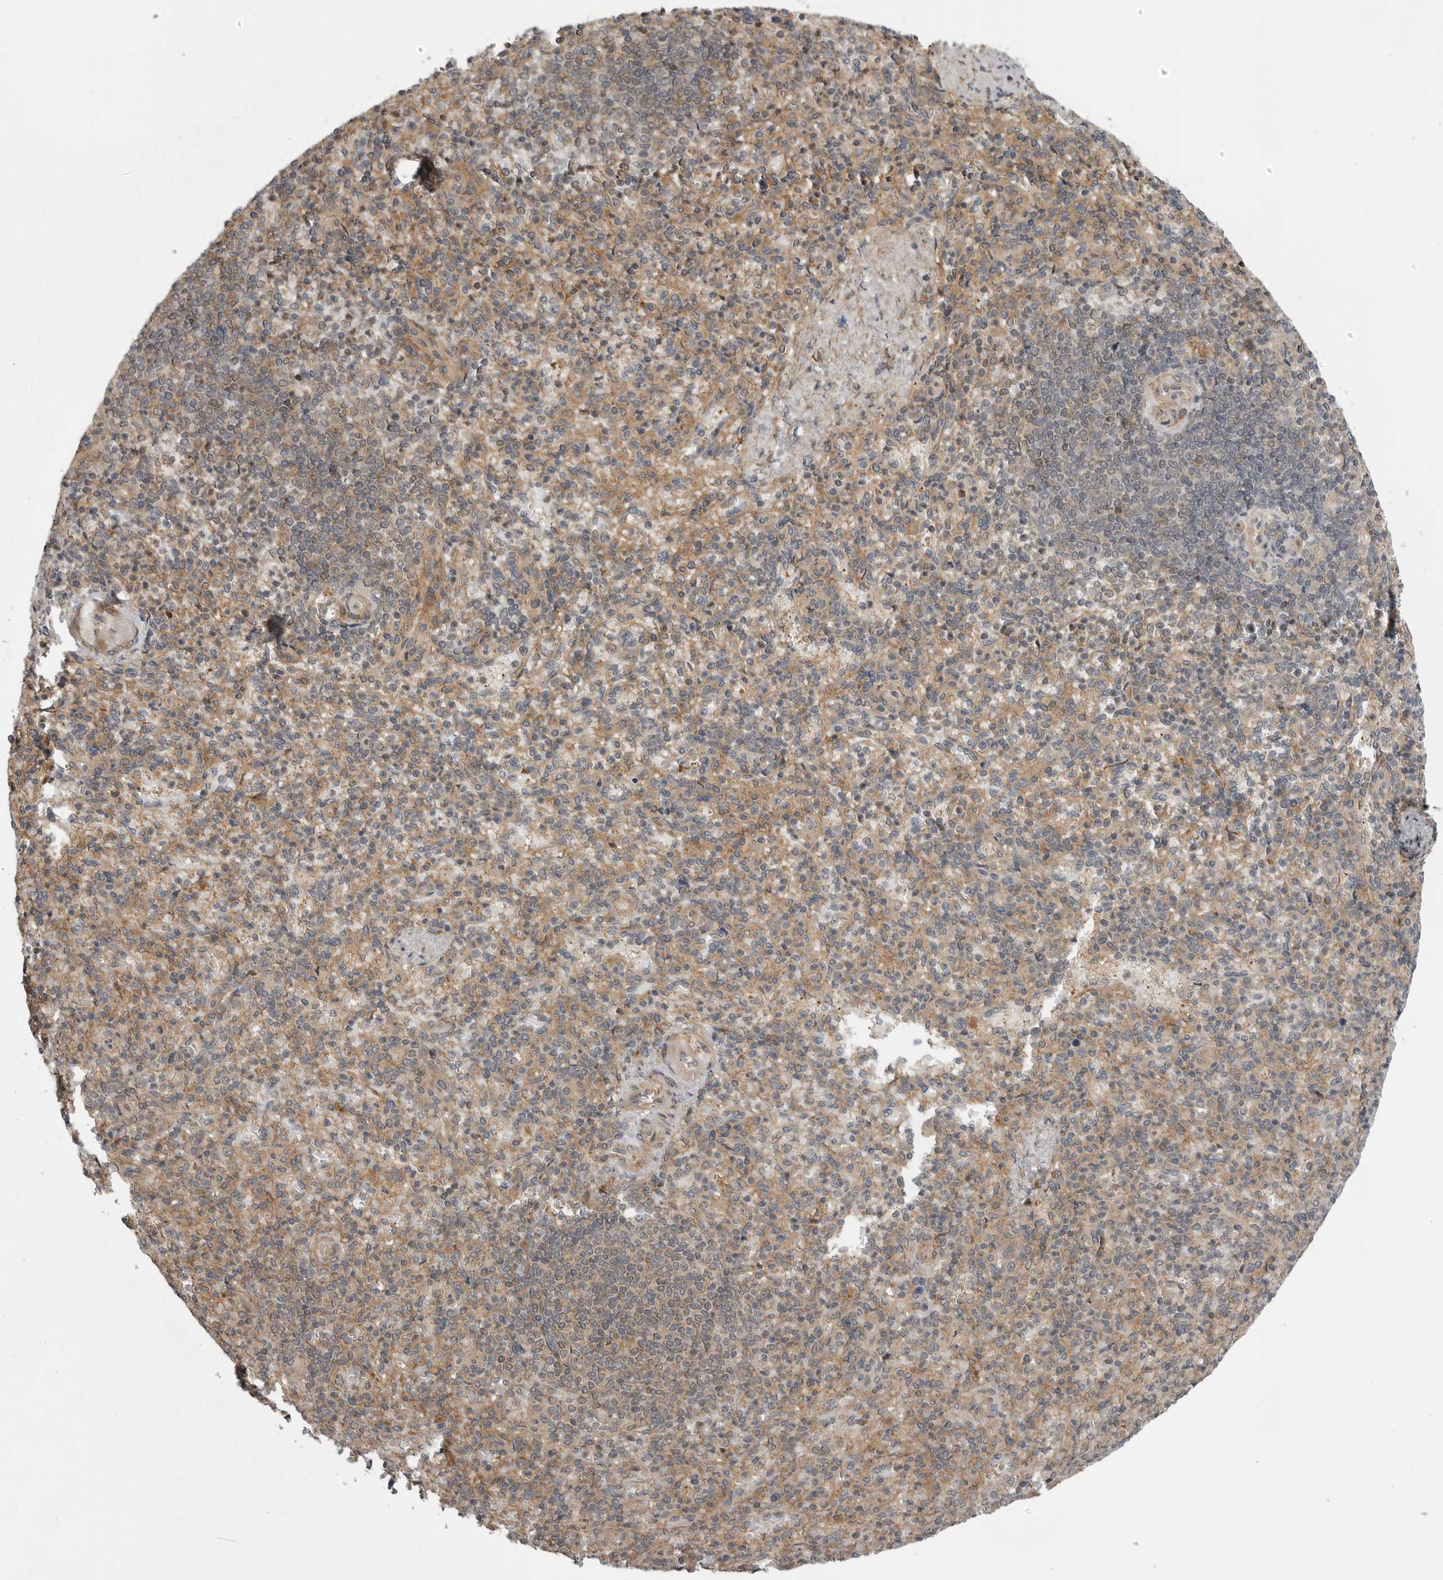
{"staining": {"intensity": "negative", "quantity": "none", "location": "none"}, "tissue": "spleen", "cell_type": "Cells in red pulp", "image_type": "normal", "snomed": [{"axis": "morphology", "description": "Normal tissue, NOS"}, {"axis": "topography", "description": "Spleen"}], "caption": "The immunohistochemistry photomicrograph has no significant positivity in cells in red pulp of spleen. (DAB immunohistochemistry (IHC) visualized using brightfield microscopy, high magnification).", "gene": "LRRC45", "patient": {"sex": "female", "age": 74}}